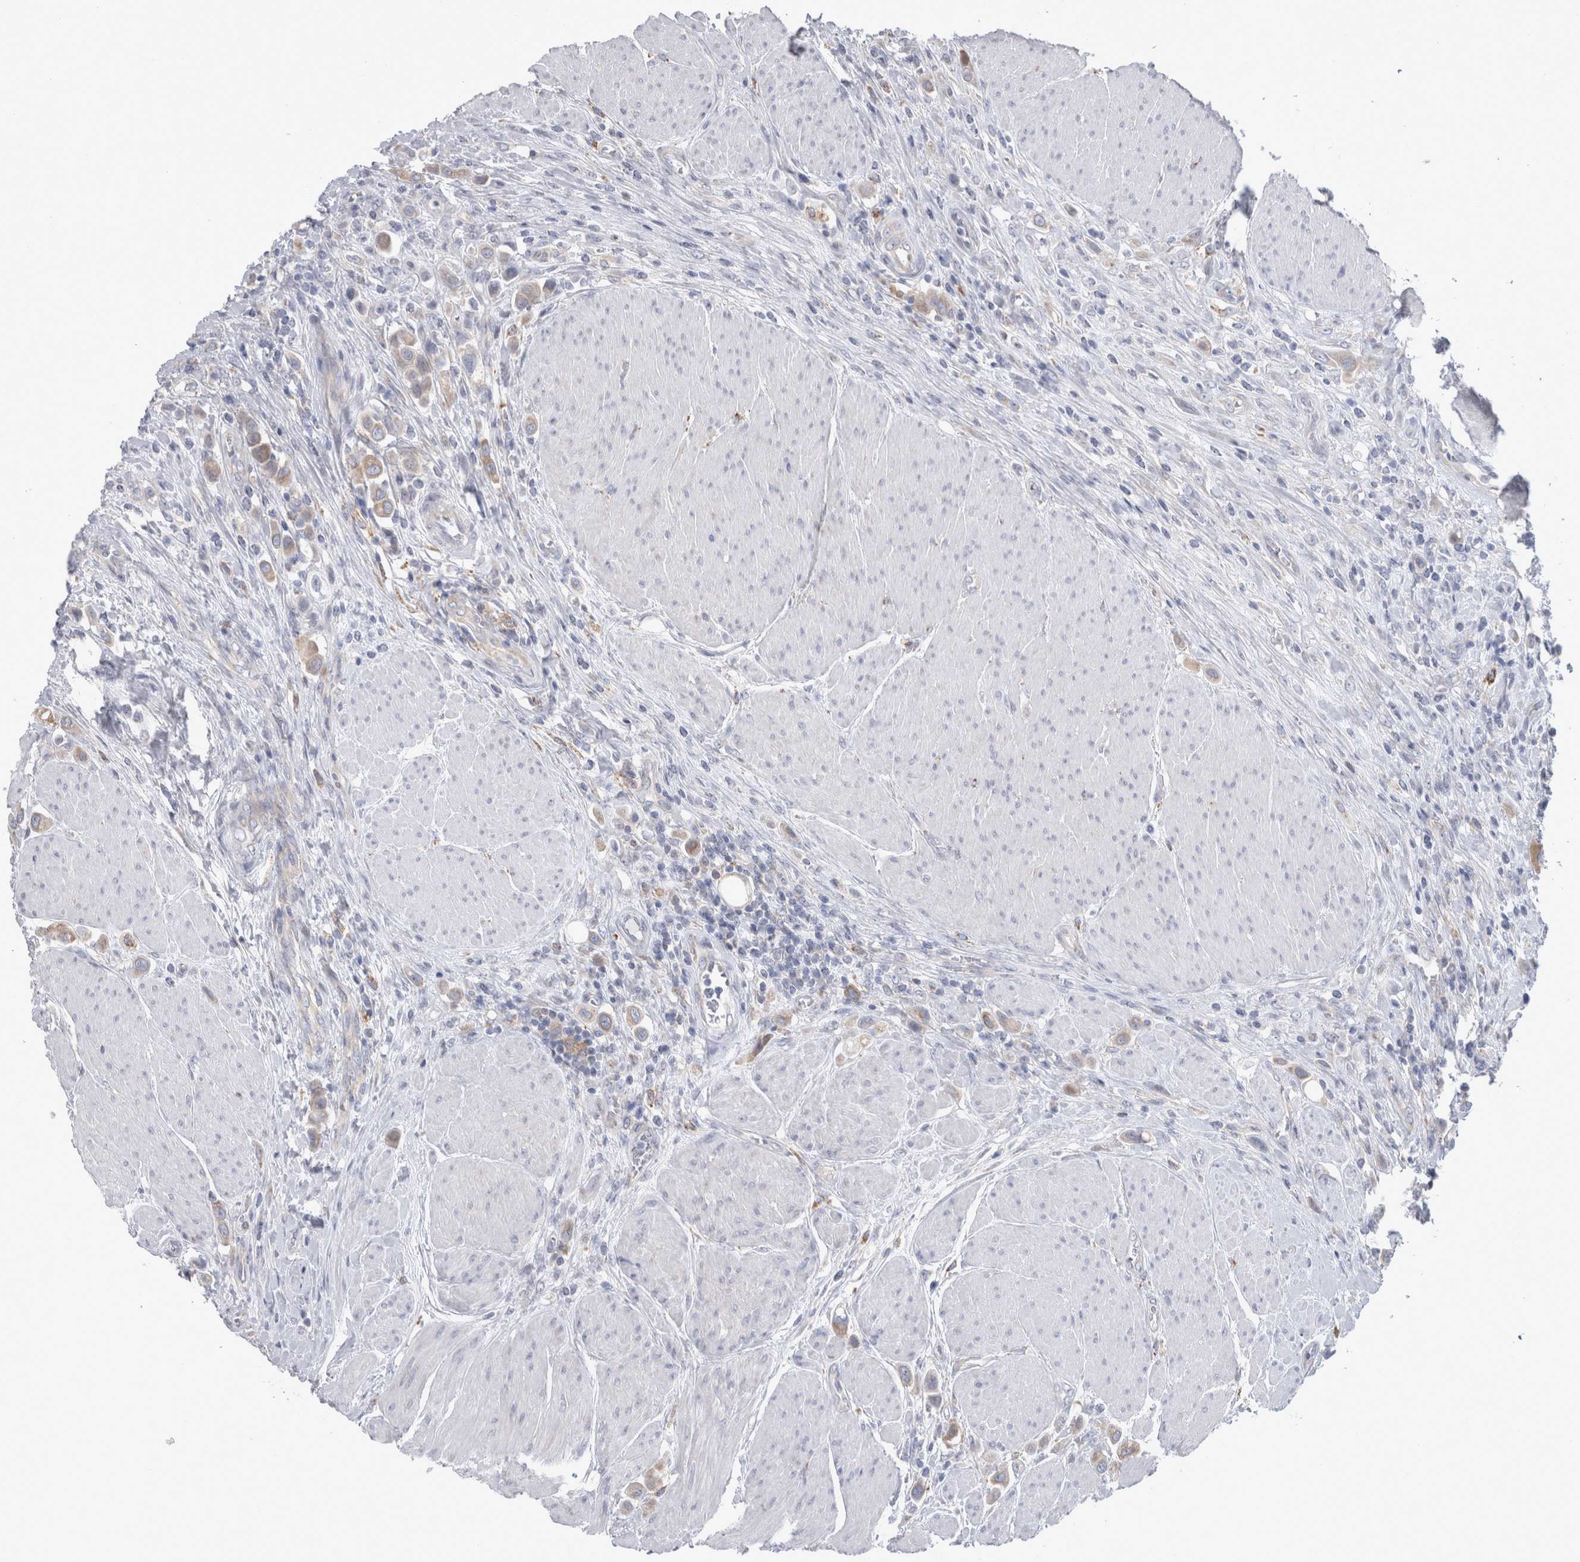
{"staining": {"intensity": "weak", "quantity": "25%-75%", "location": "cytoplasmic/membranous"}, "tissue": "urothelial cancer", "cell_type": "Tumor cells", "image_type": "cancer", "snomed": [{"axis": "morphology", "description": "Urothelial carcinoma, High grade"}, {"axis": "topography", "description": "Urinary bladder"}], "caption": "Urothelial carcinoma (high-grade) stained with a protein marker demonstrates weak staining in tumor cells.", "gene": "GATM", "patient": {"sex": "male", "age": 50}}